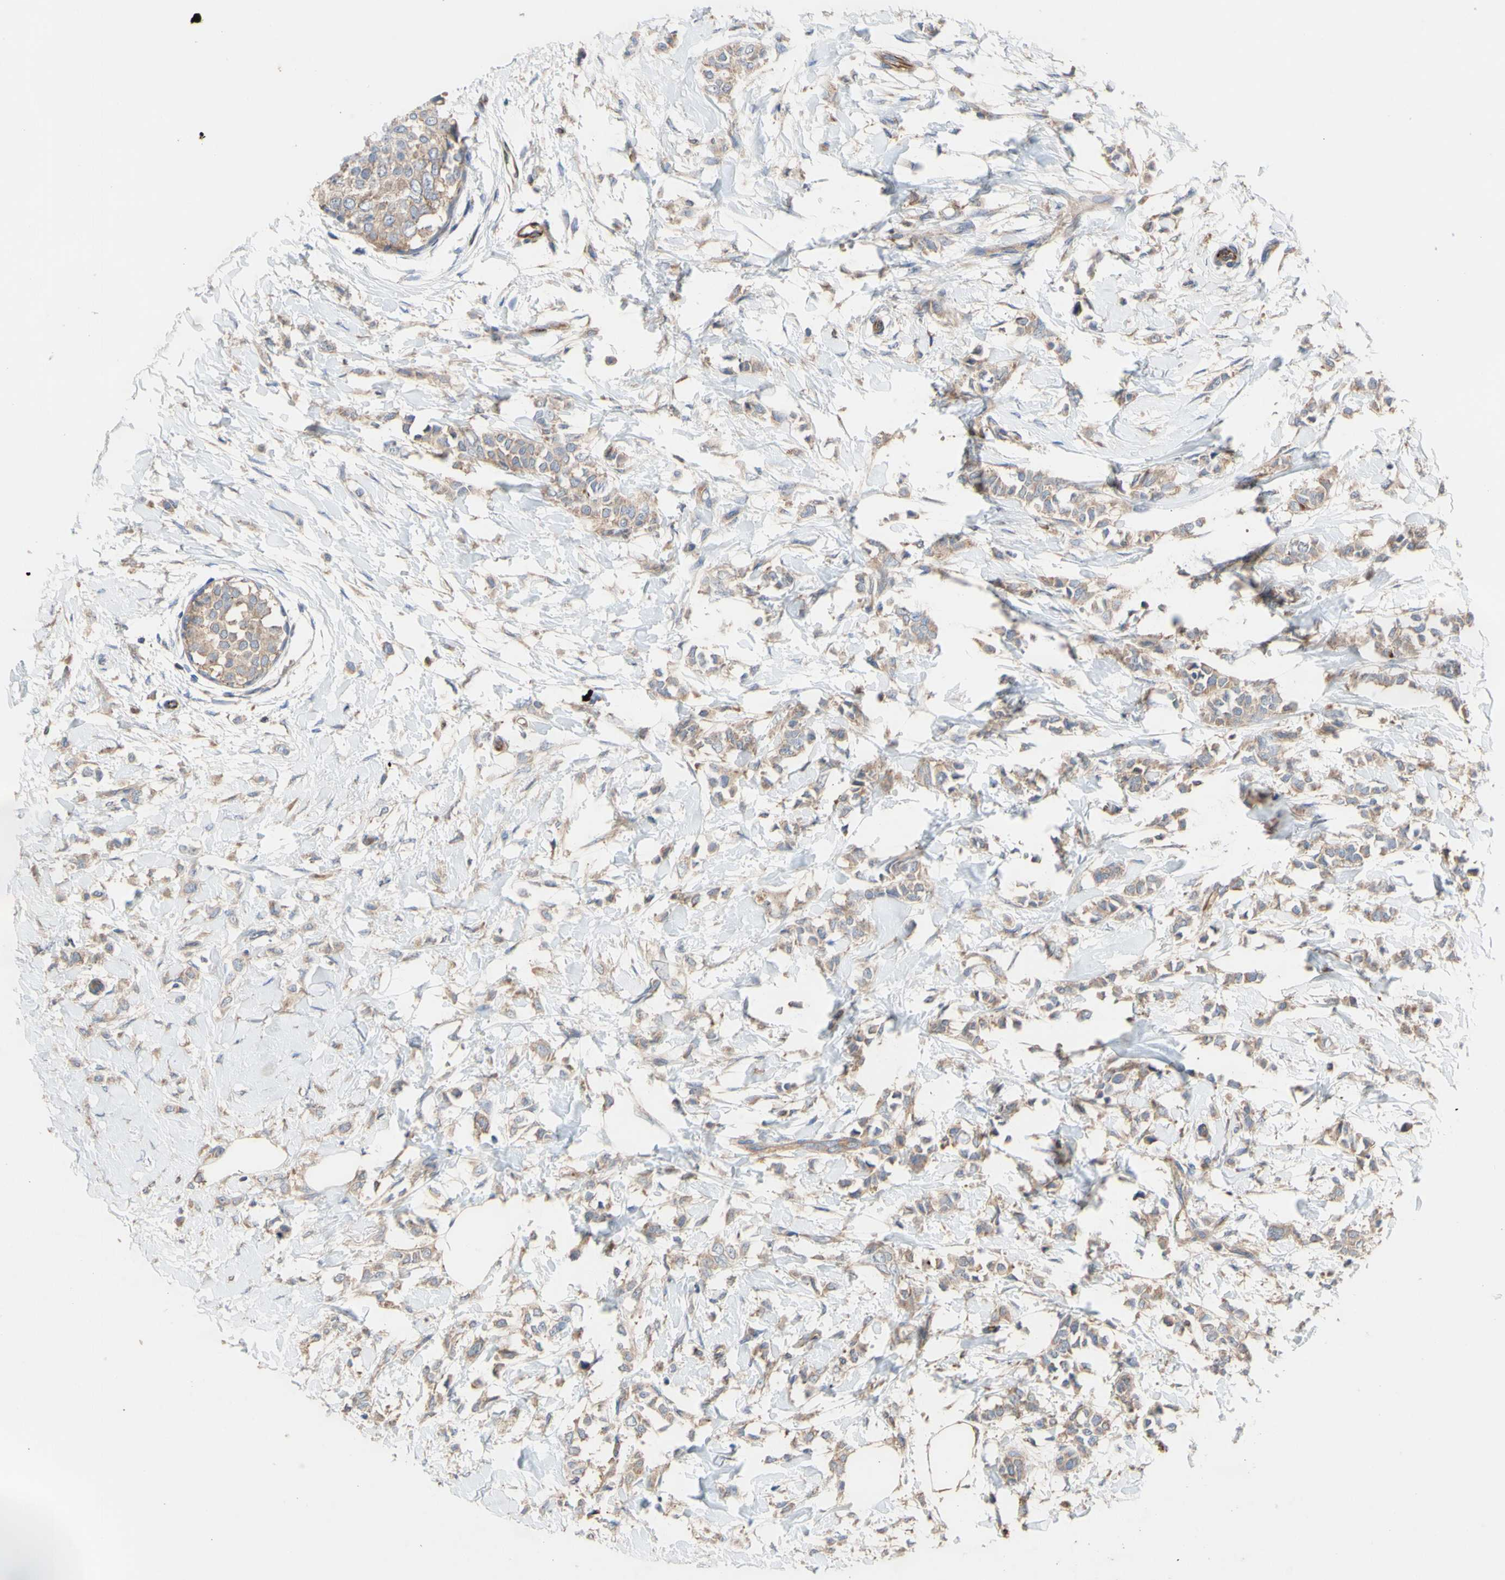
{"staining": {"intensity": "weak", "quantity": ">75%", "location": "cytoplasmic/membranous"}, "tissue": "breast cancer", "cell_type": "Tumor cells", "image_type": "cancer", "snomed": [{"axis": "morphology", "description": "Lobular carcinoma, in situ"}, {"axis": "morphology", "description": "Lobular carcinoma"}, {"axis": "topography", "description": "Breast"}], "caption": "Lobular carcinoma in situ (breast) stained with a protein marker displays weak staining in tumor cells.", "gene": "EIF2S3", "patient": {"sex": "female", "age": 41}}